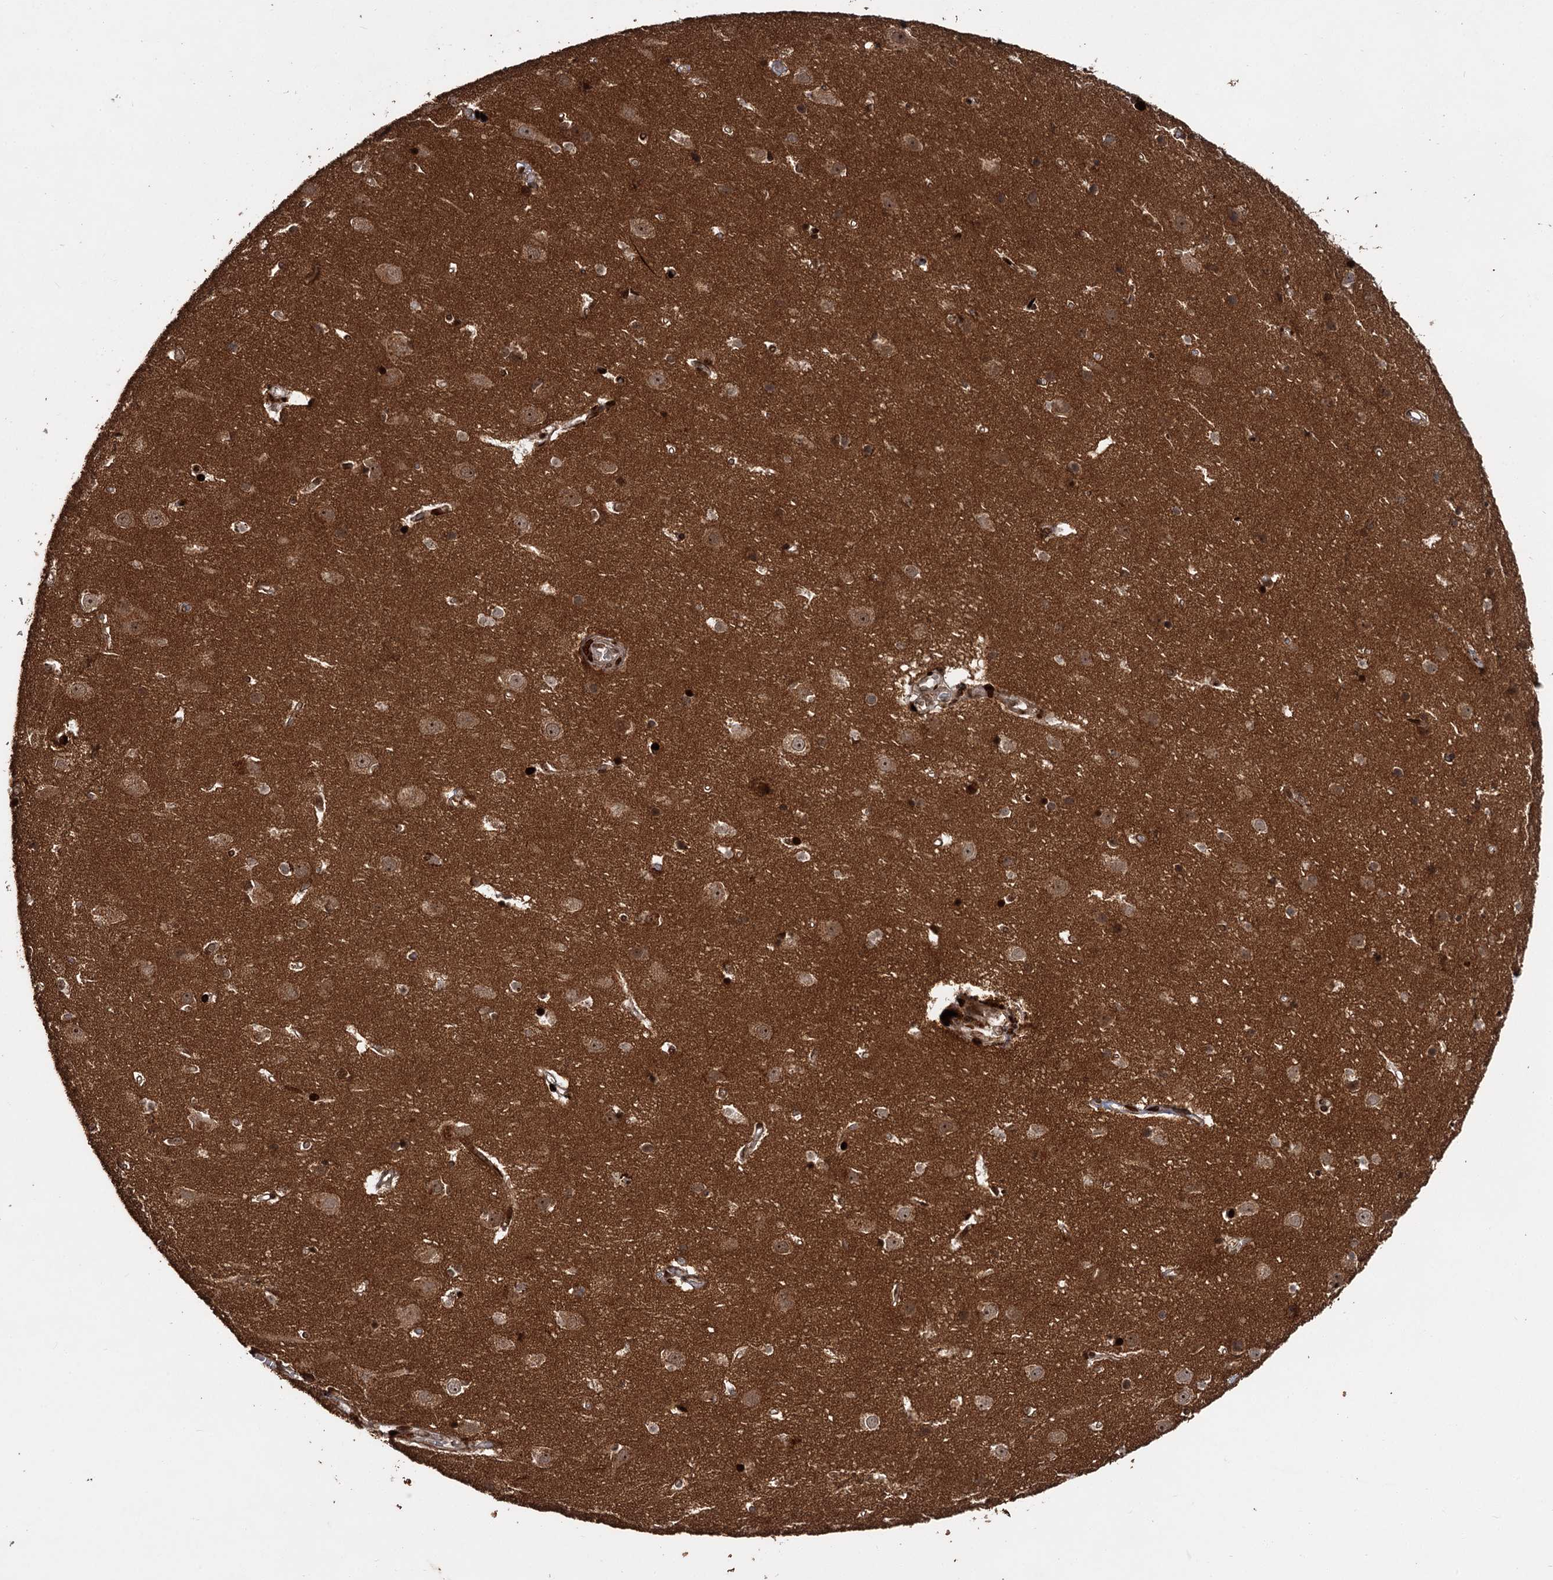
{"staining": {"intensity": "moderate", "quantity": "25%-75%", "location": "cytoplasmic/membranous,nuclear"}, "tissue": "cerebral cortex", "cell_type": "Endothelial cells", "image_type": "normal", "snomed": [{"axis": "morphology", "description": "Normal tissue, NOS"}, {"axis": "topography", "description": "Cerebral cortex"}], "caption": "The micrograph reveals a brown stain indicating the presence of a protein in the cytoplasmic/membranous,nuclear of endothelial cells in cerebral cortex. (DAB (3,3'-diaminobenzidine) IHC with brightfield microscopy, high magnification).", "gene": "MBD6", "patient": {"sex": "male", "age": 54}}